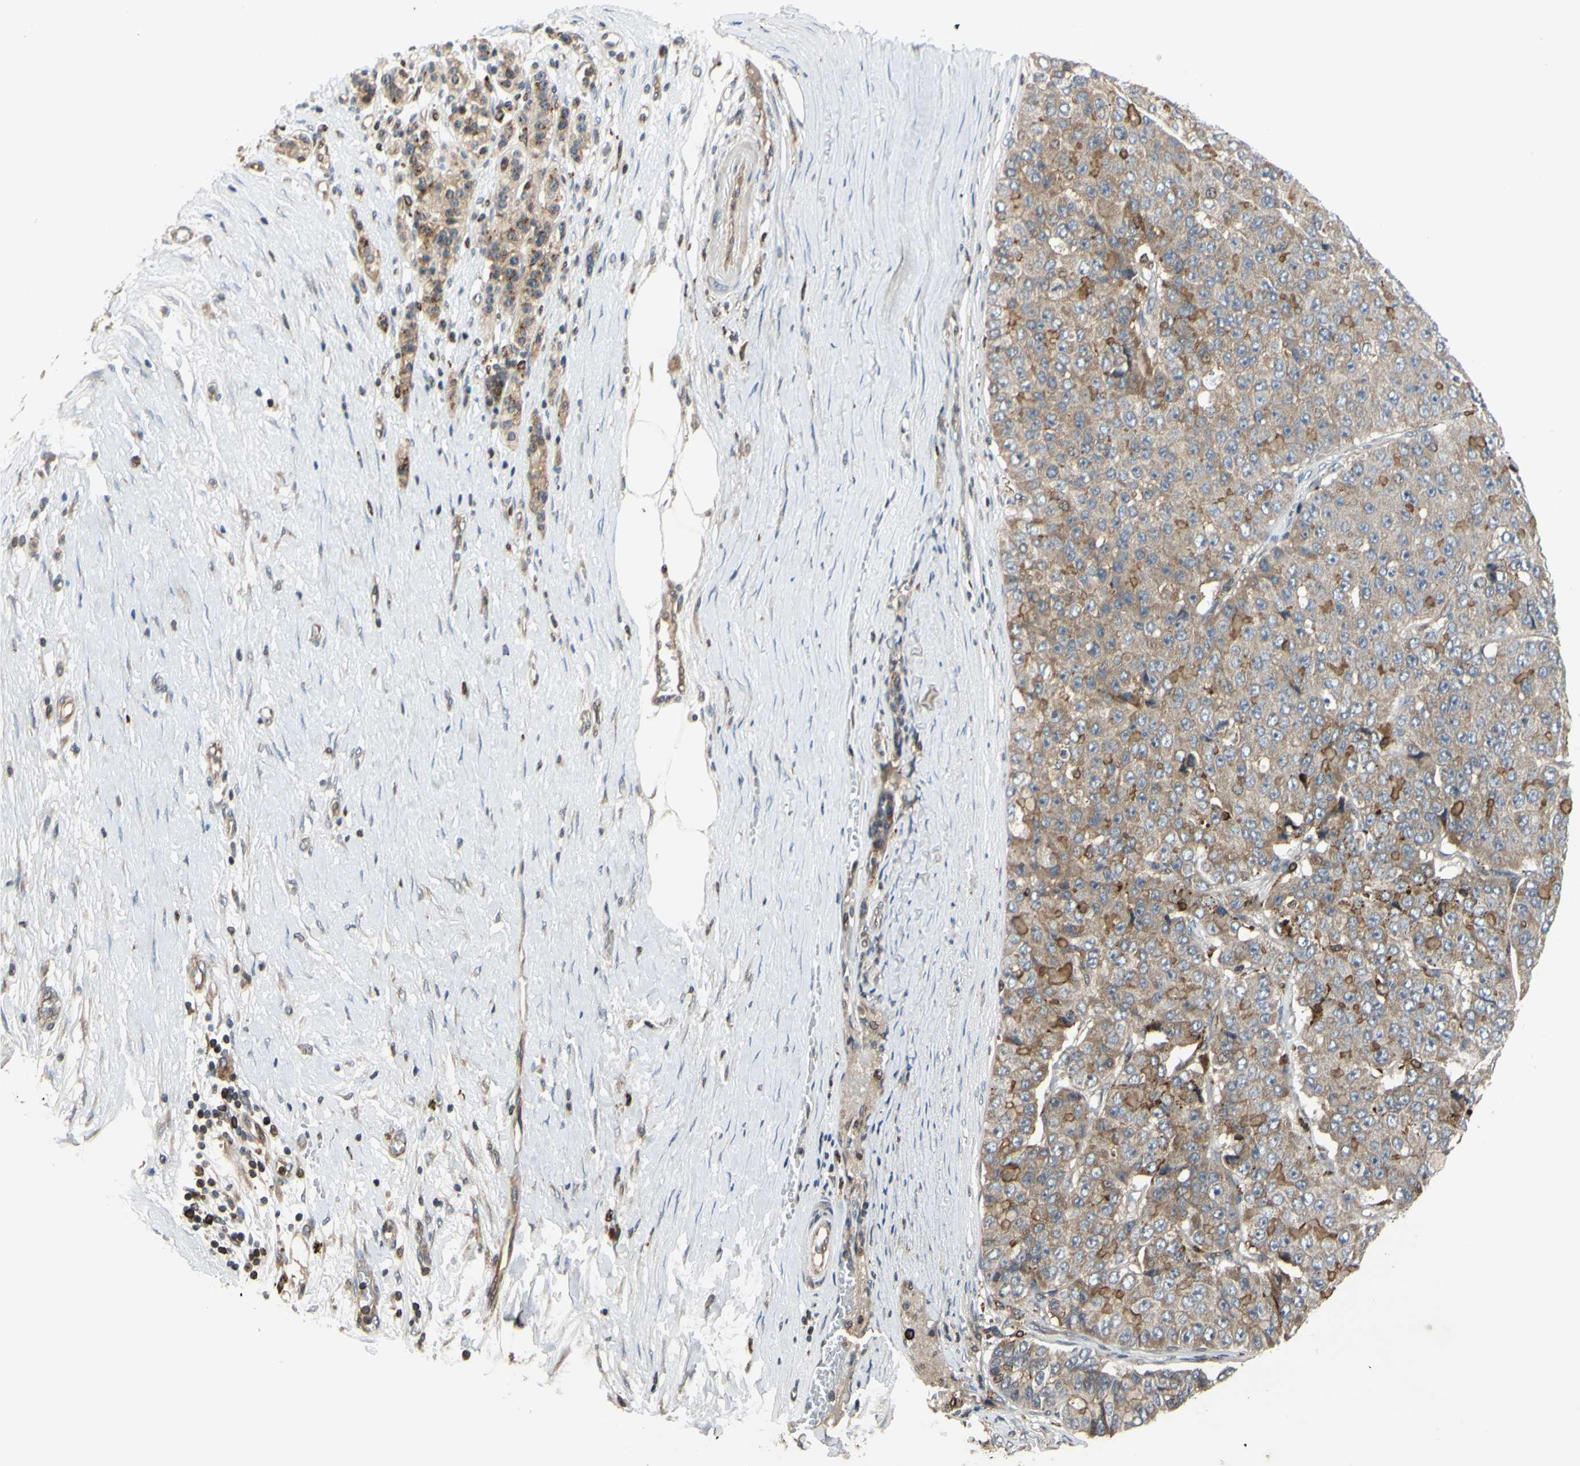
{"staining": {"intensity": "weak", "quantity": "25%-75%", "location": "cytoplasmic/membranous"}, "tissue": "pancreatic cancer", "cell_type": "Tumor cells", "image_type": "cancer", "snomed": [{"axis": "morphology", "description": "Adenocarcinoma, NOS"}, {"axis": "topography", "description": "Pancreas"}], "caption": "Immunohistochemistry (IHC) of human pancreatic cancer (adenocarcinoma) displays low levels of weak cytoplasmic/membranous staining in about 25%-75% of tumor cells.", "gene": "PLXNA2", "patient": {"sex": "male", "age": 50}}